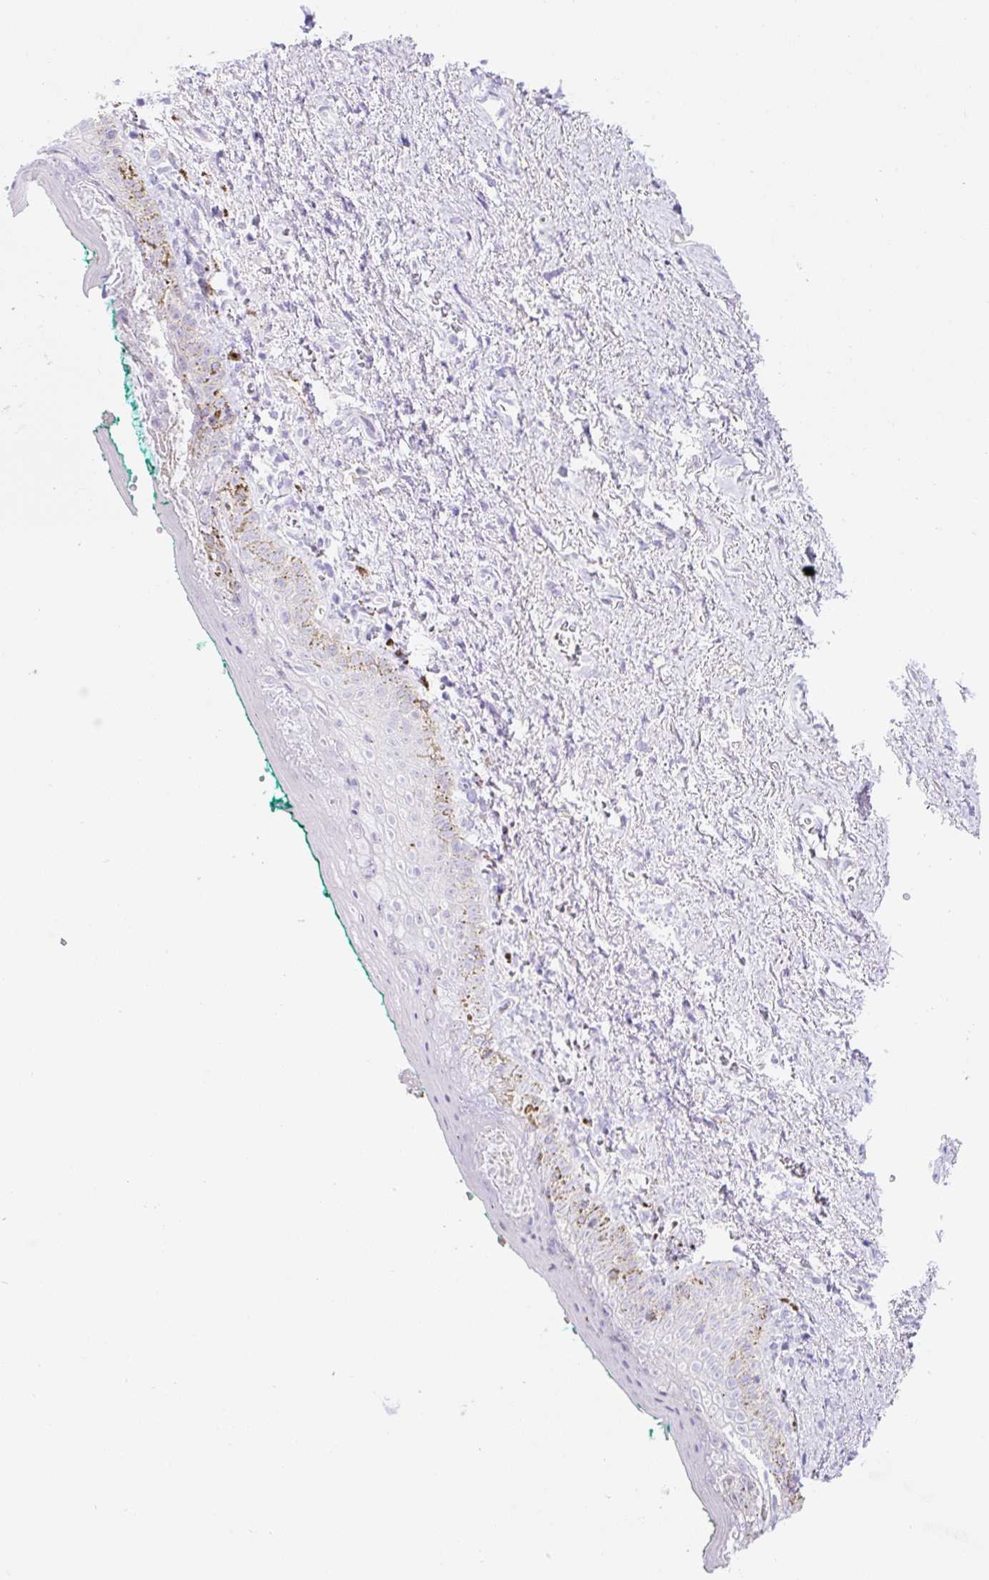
{"staining": {"intensity": "negative", "quantity": "none", "location": "none"}, "tissue": "vagina", "cell_type": "Squamous epithelial cells", "image_type": "normal", "snomed": [{"axis": "morphology", "description": "Normal tissue, NOS"}, {"axis": "topography", "description": "Vulva"}, {"axis": "topography", "description": "Vagina"}, {"axis": "topography", "description": "Peripheral nerve tissue"}], "caption": "IHC of normal human vagina shows no positivity in squamous epithelial cells.", "gene": "ASB4", "patient": {"sex": "female", "age": 66}}